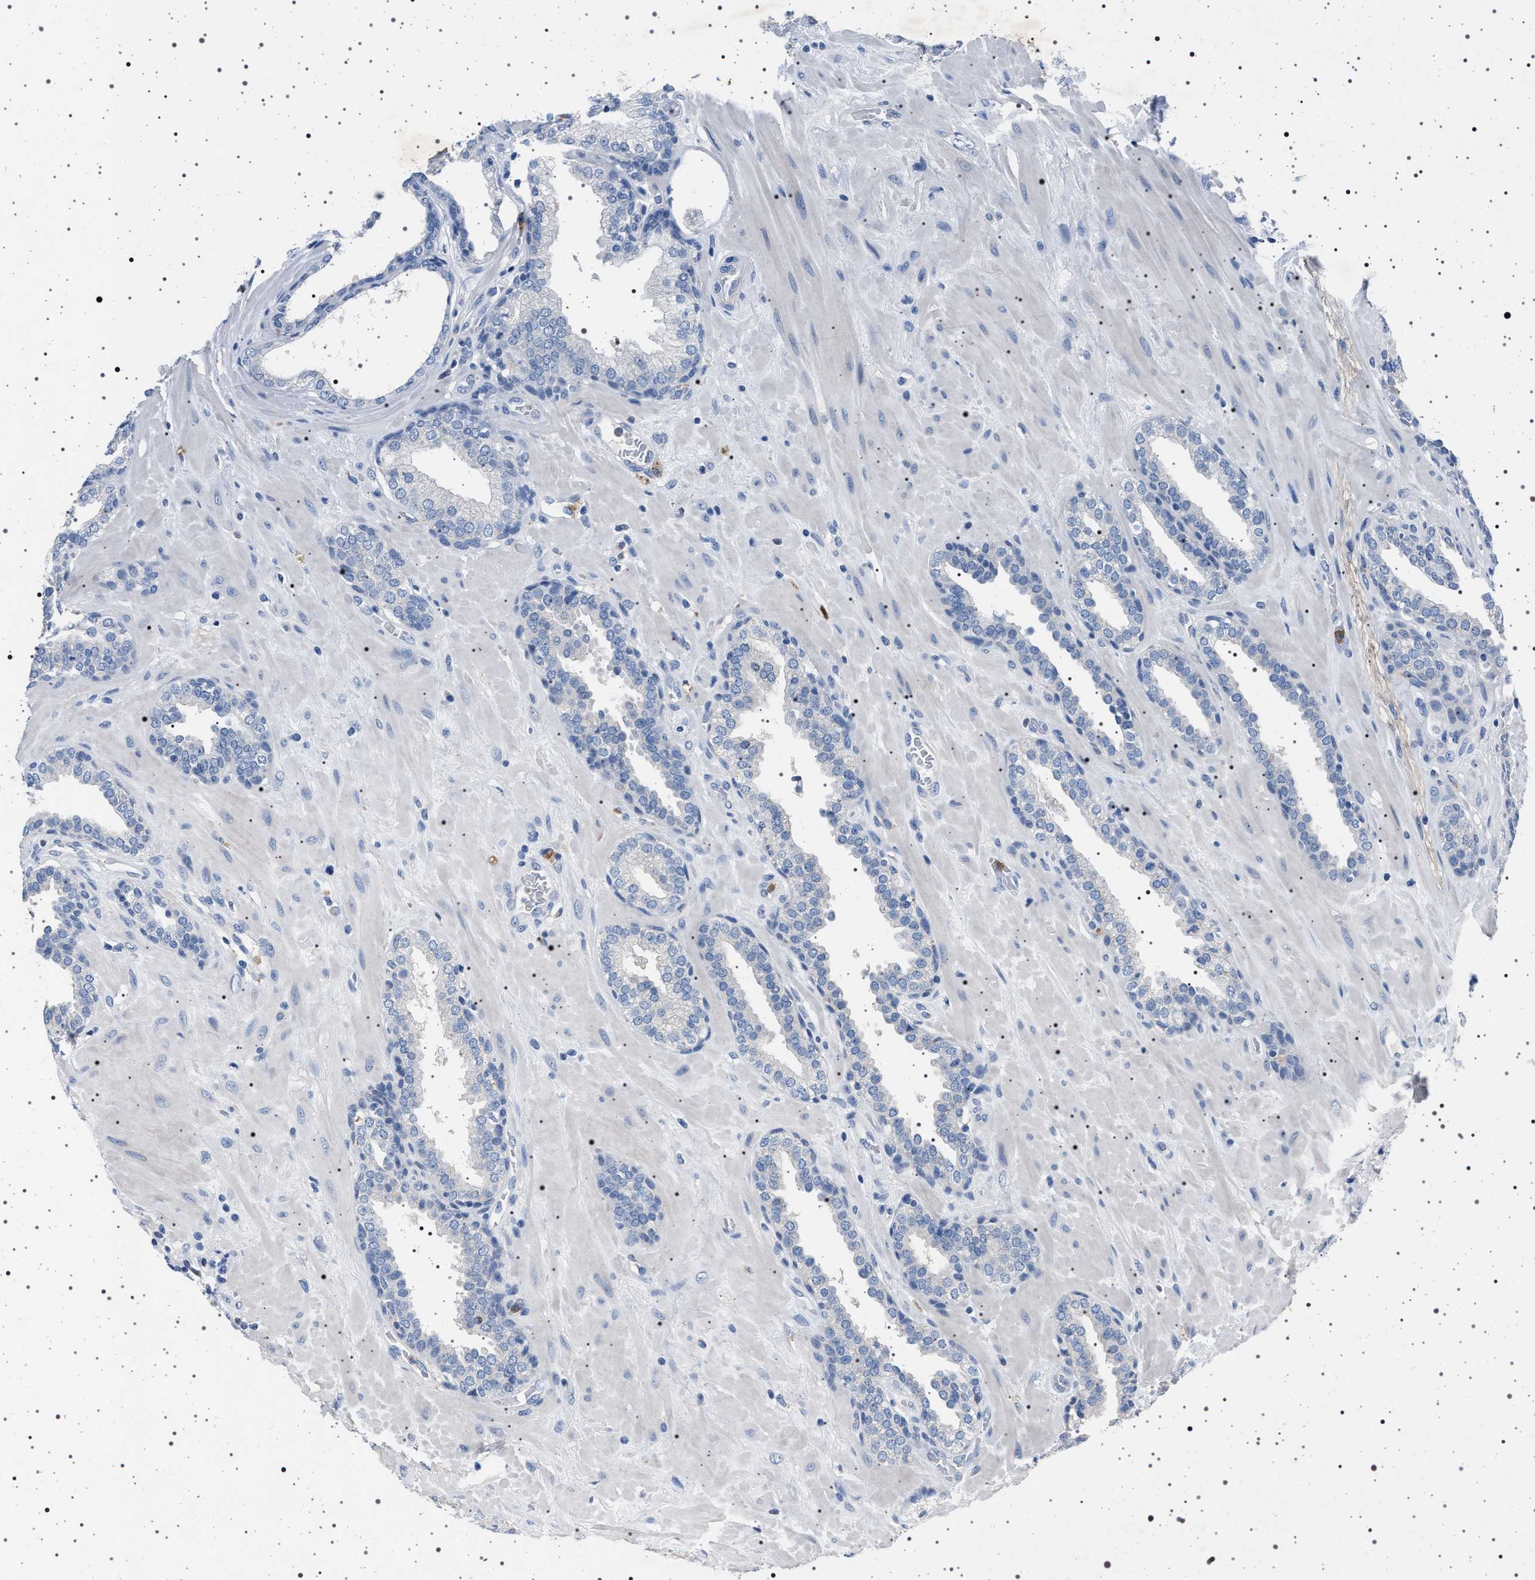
{"staining": {"intensity": "negative", "quantity": "none", "location": "none"}, "tissue": "prostate", "cell_type": "Glandular cells", "image_type": "normal", "snomed": [{"axis": "morphology", "description": "Normal tissue, NOS"}, {"axis": "topography", "description": "Prostate"}], "caption": "The micrograph reveals no staining of glandular cells in normal prostate.", "gene": "NAT9", "patient": {"sex": "male", "age": 51}}